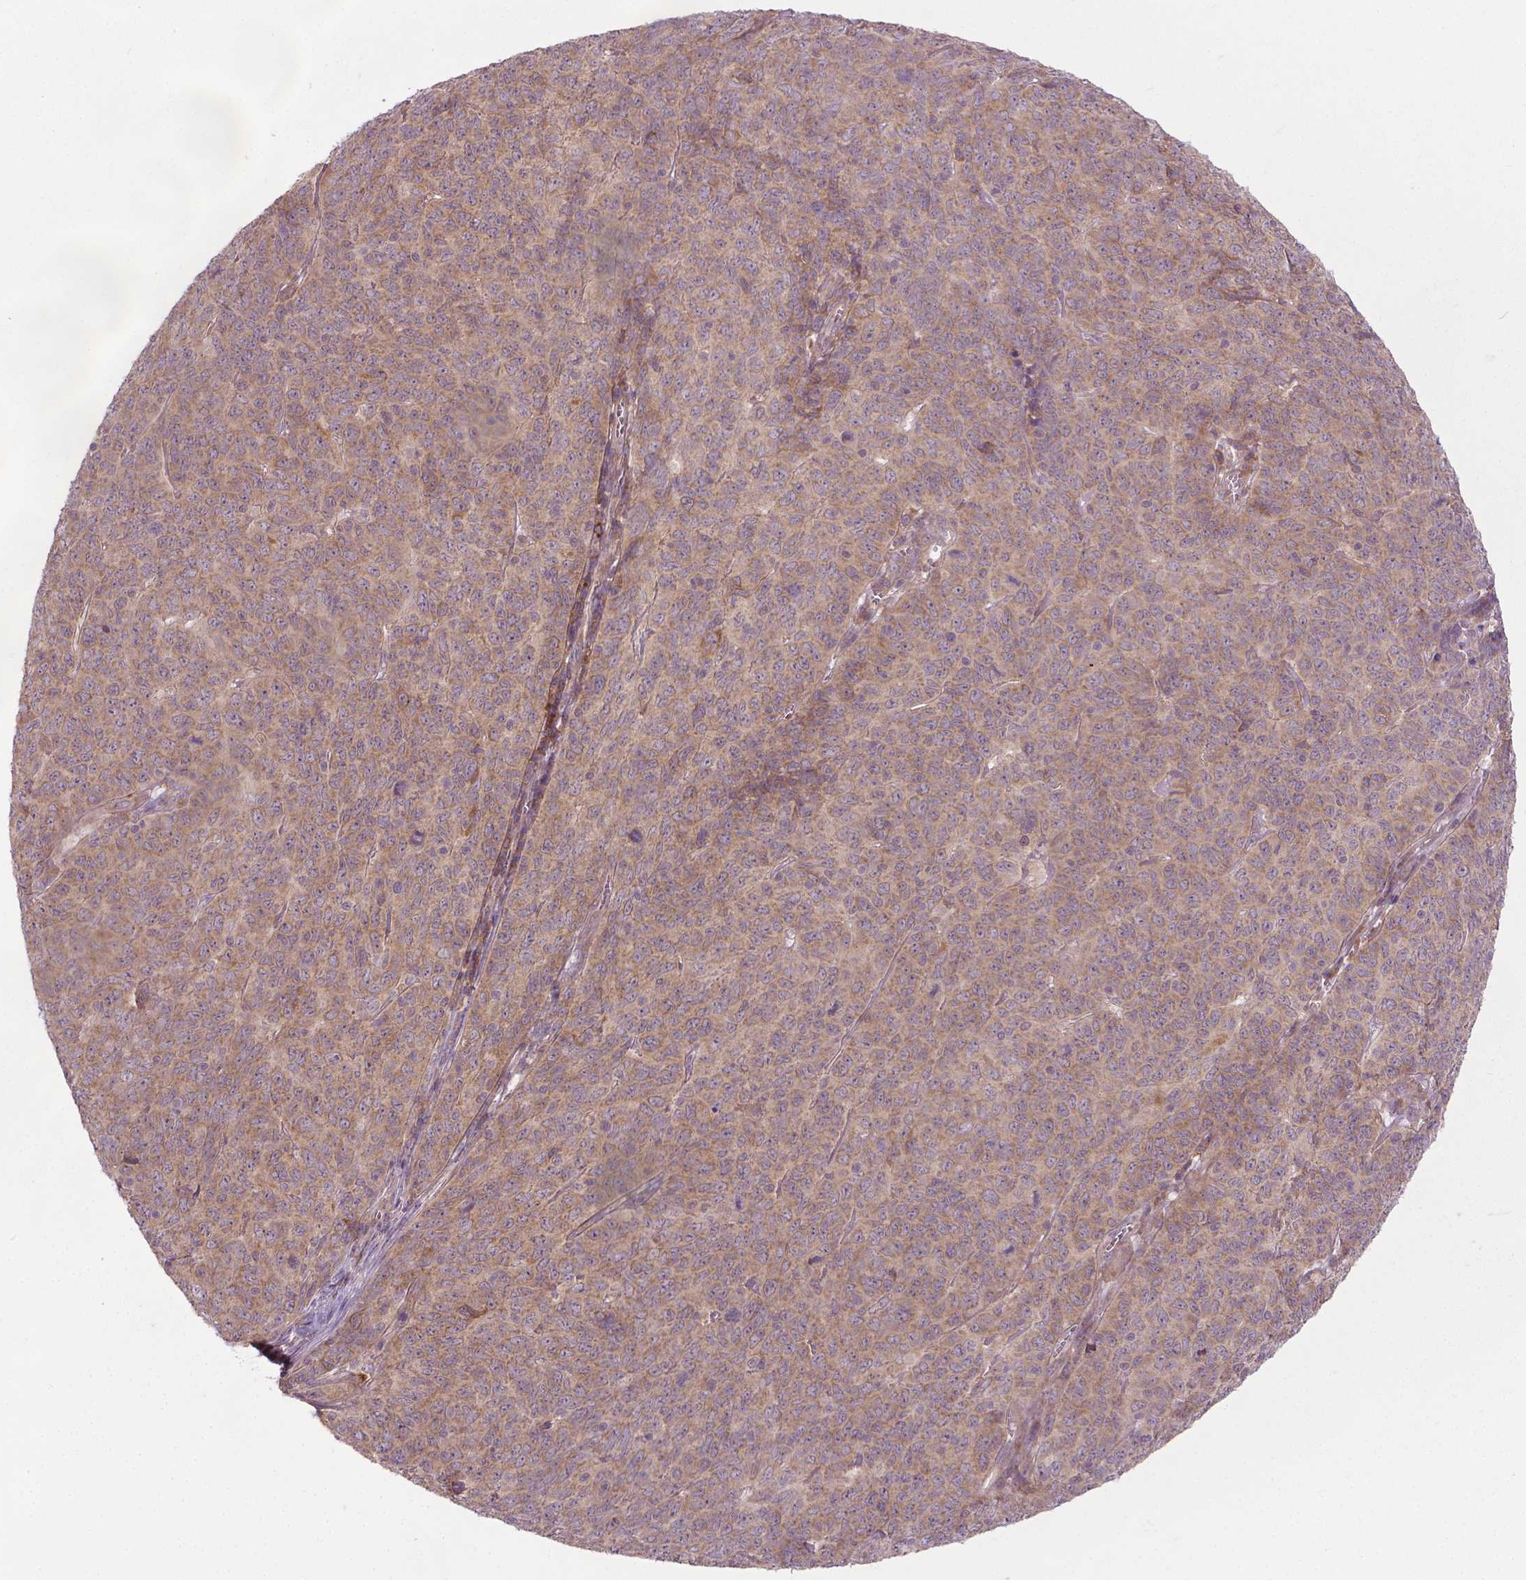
{"staining": {"intensity": "weak", "quantity": ">75%", "location": "cytoplasmic/membranous"}, "tissue": "skin cancer", "cell_type": "Tumor cells", "image_type": "cancer", "snomed": [{"axis": "morphology", "description": "Squamous cell carcinoma, NOS"}, {"axis": "topography", "description": "Skin"}, {"axis": "topography", "description": "Anal"}], "caption": "Immunohistochemical staining of skin cancer displays weak cytoplasmic/membranous protein staining in approximately >75% of tumor cells.", "gene": "PRAG1", "patient": {"sex": "female", "age": 51}}